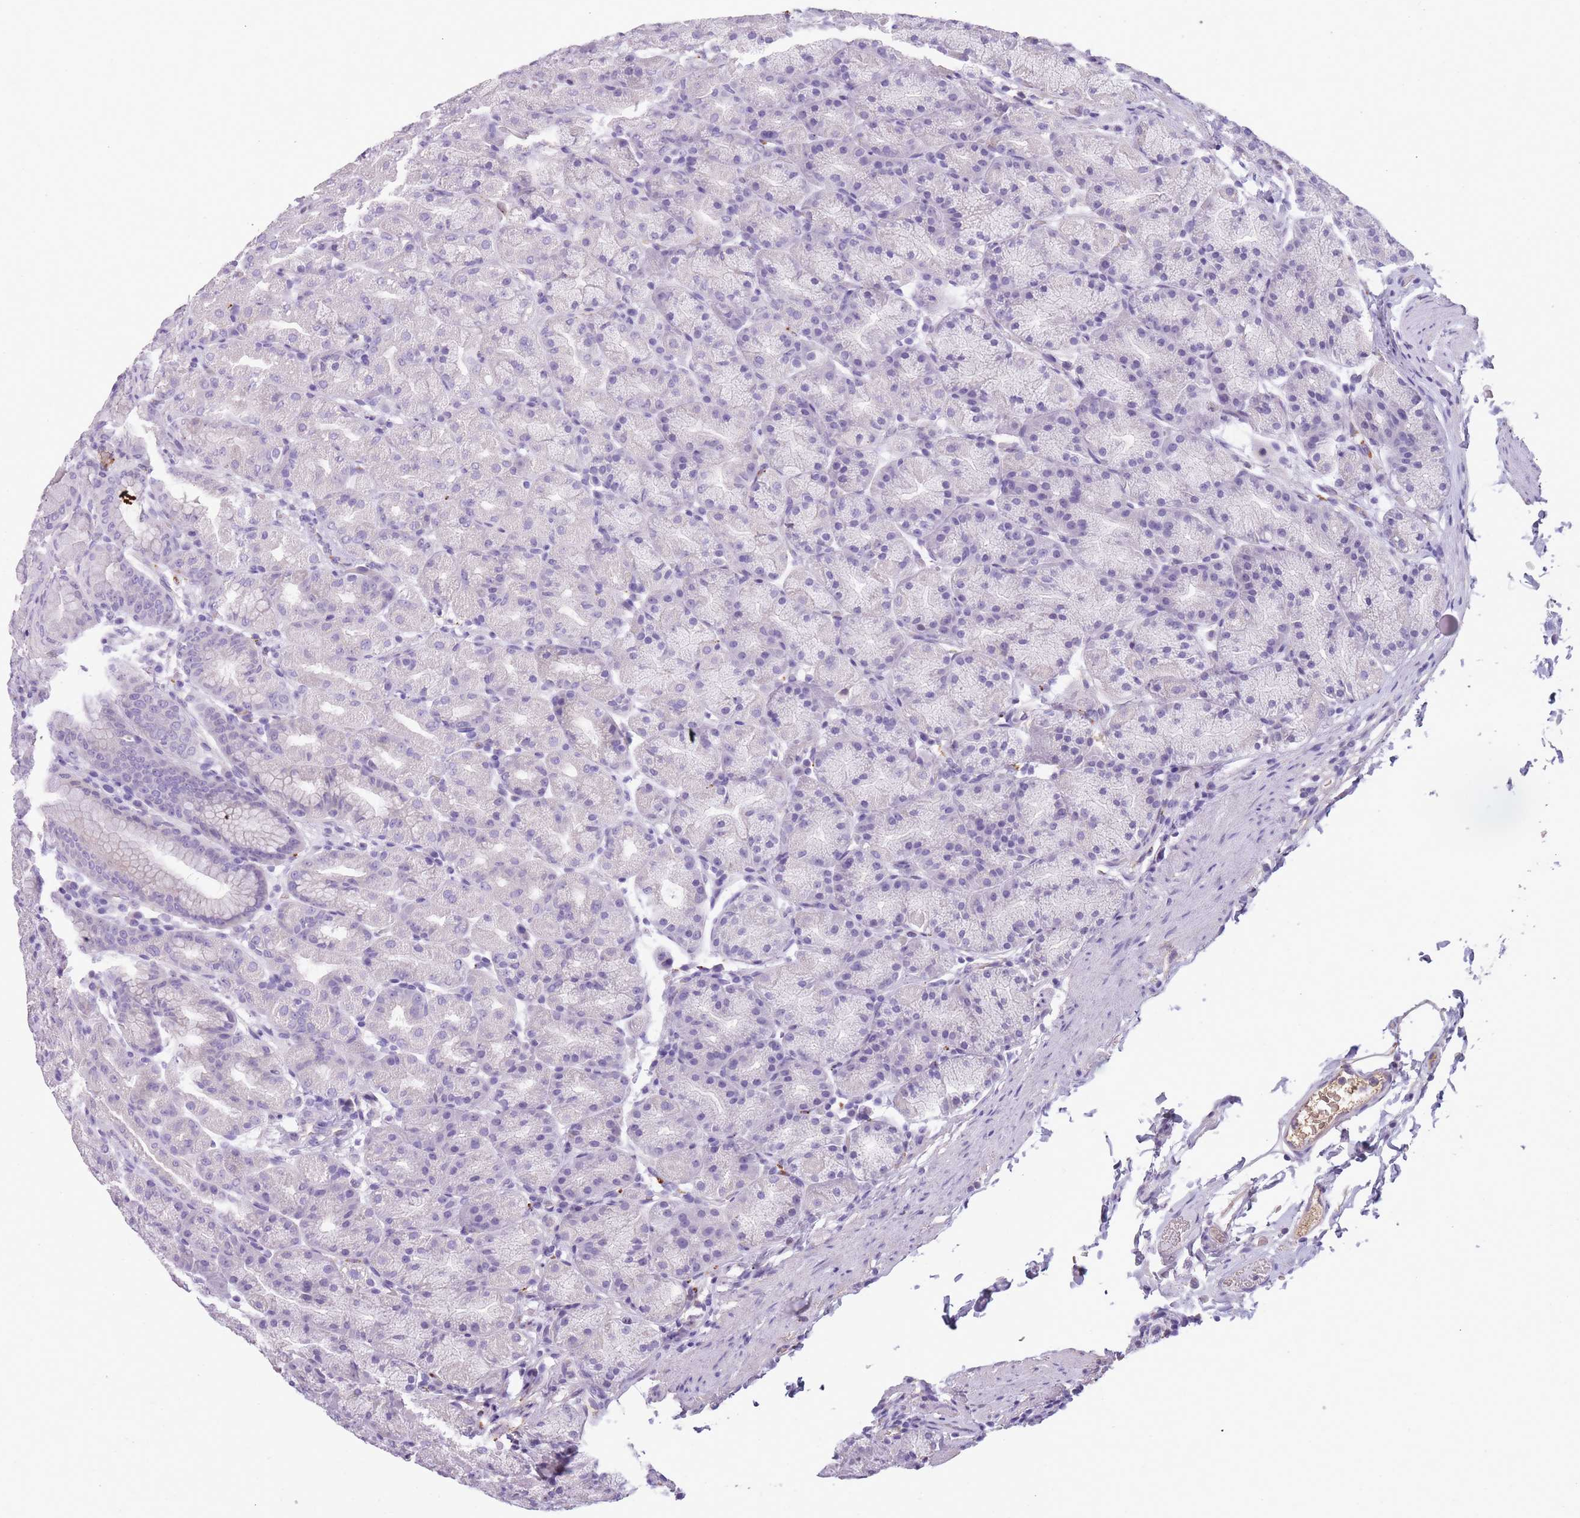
{"staining": {"intensity": "negative", "quantity": "none", "location": "none"}, "tissue": "stomach", "cell_type": "Glandular cells", "image_type": "normal", "snomed": [{"axis": "morphology", "description": "Normal tissue, NOS"}, {"axis": "topography", "description": "Stomach, upper"}, {"axis": "topography", "description": "Stomach"}], "caption": "High power microscopy micrograph of an immunohistochemistry (IHC) image of unremarkable stomach, revealing no significant staining in glandular cells. (Brightfield microscopy of DAB immunohistochemistry (IHC) at high magnification).", "gene": "GNAT1", "patient": {"sex": "male", "age": 68}}